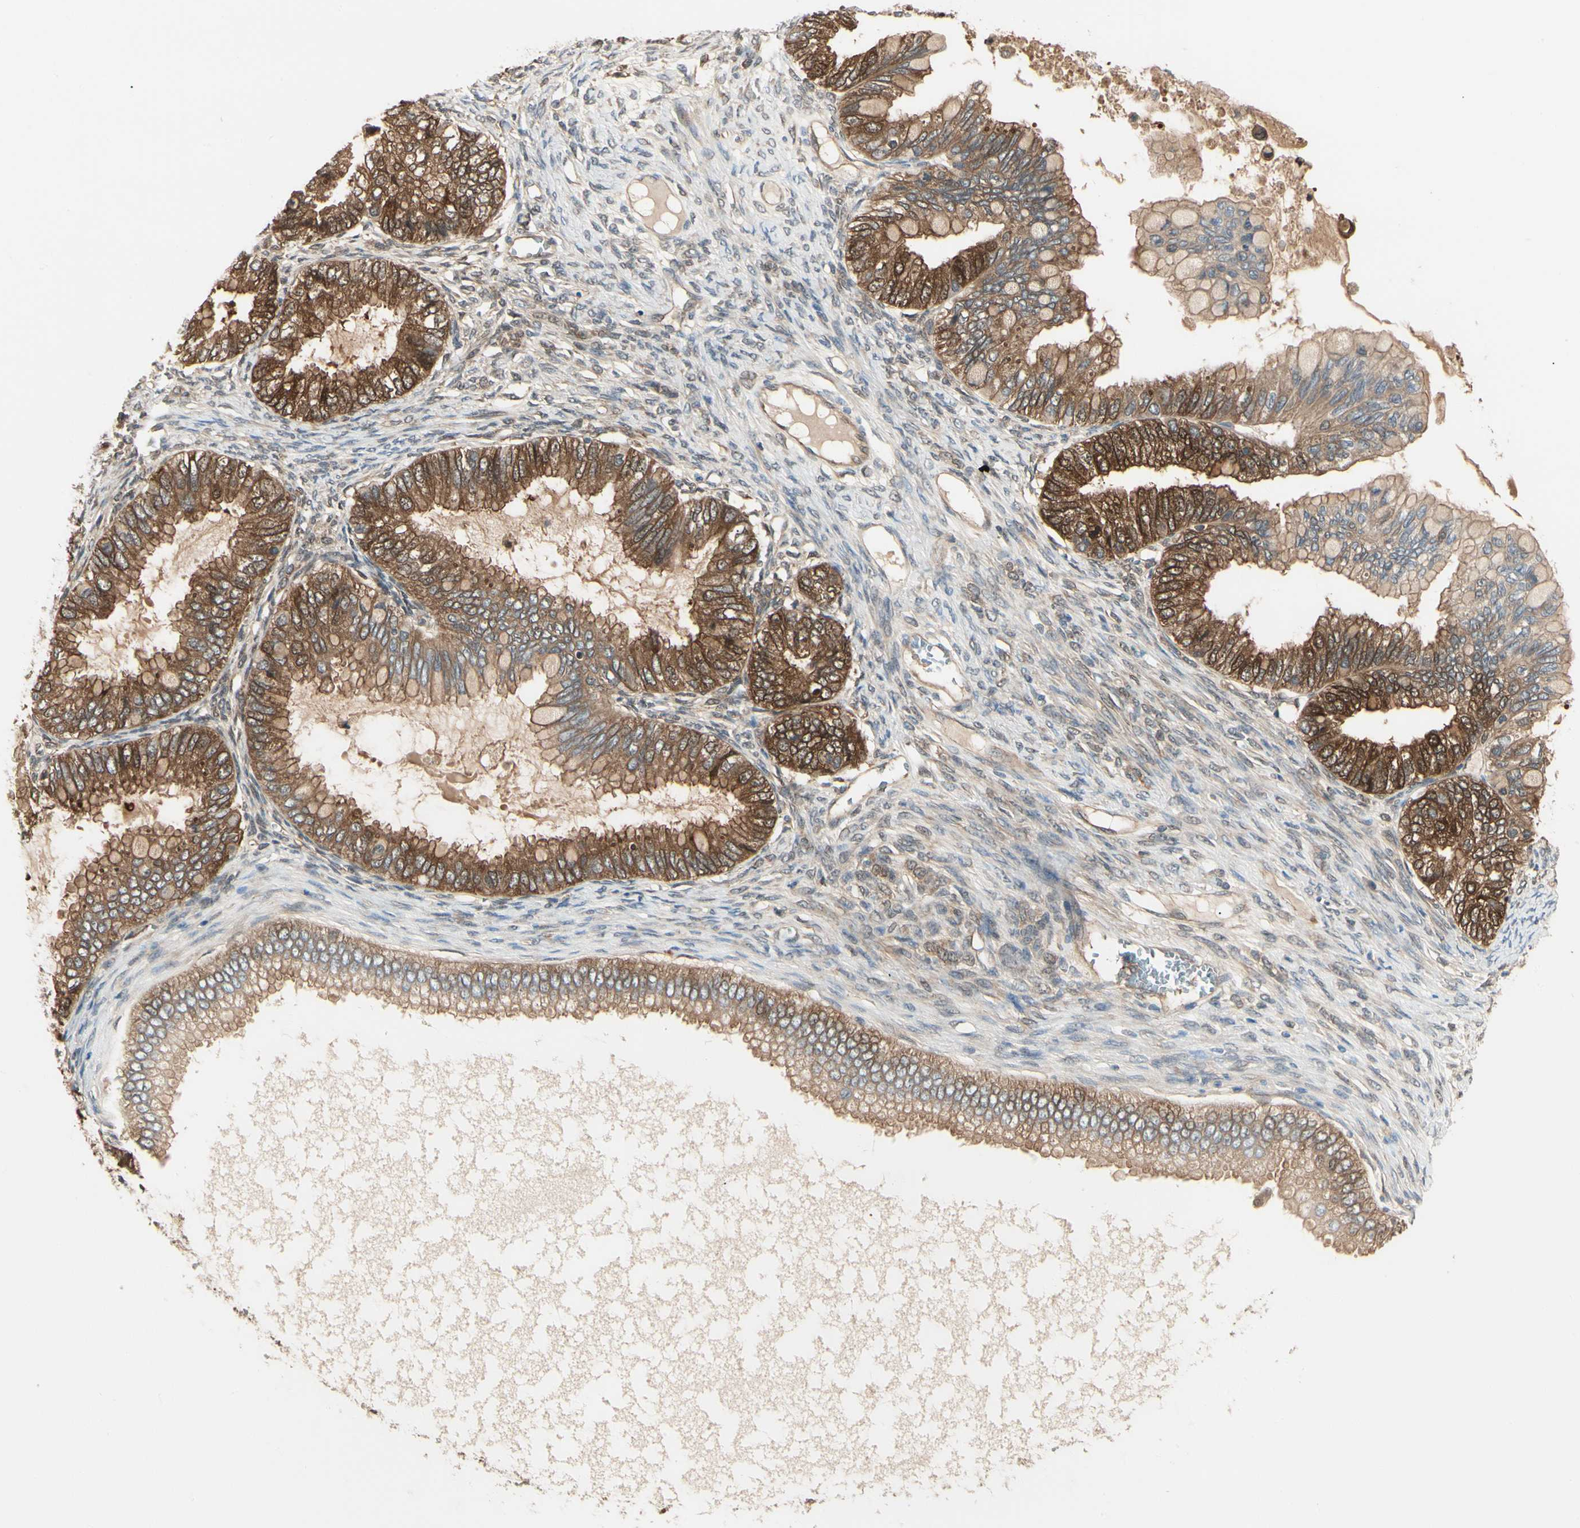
{"staining": {"intensity": "strong", "quantity": ">75%", "location": "cytoplasmic/membranous"}, "tissue": "ovarian cancer", "cell_type": "Tumor cells", "image_type": "cancer", "snomed": [{"axis": "morphology", "description": "Cystadenocarcinoma, mucinous, NOS"}, {"axis": "topography", "description": "Ovary"}], "caption": "This photomicrograph reveals ovarian mucinous cystadenocarcinoma stained with immunohistochemistry to label a protein in brown. The cytoplasmic/membranous of tumor cells show strong positivity for the protein. Nuclei are counter-stained blue.", "gene": "NME1-NME2", "patient": {"sex": "female", "age": 80}}